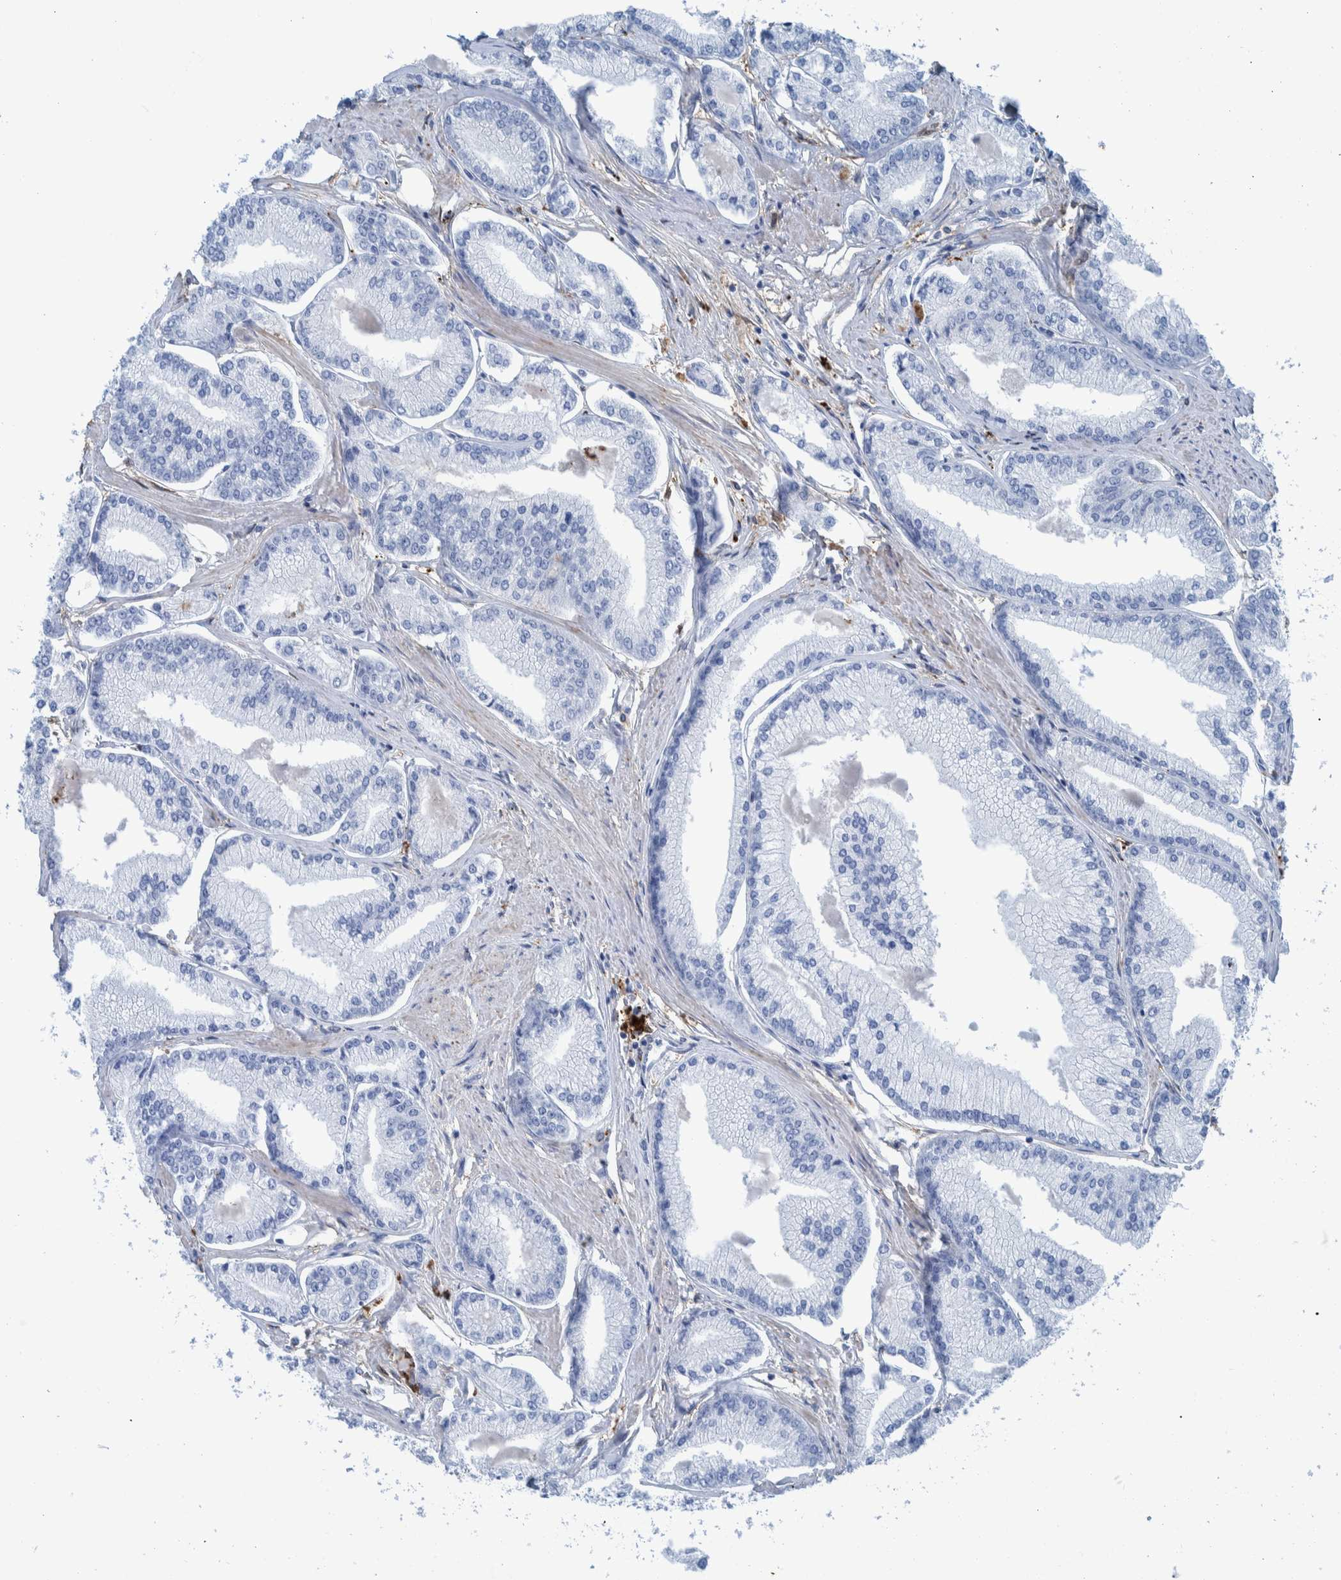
{"staining": {"intensity": "negative", "quantity": "none", "location": "none"}, "tissue": "prostate cancer", "cell_type": "Tumor cells", "image_type": "cancer", "snomed": [{"axis": "morphology", "description": "Adenocarcinoma, Low grade"}, {"axis": "topography", "description": "Prostate"}], "caption": "Tumor cells show no significant protein positivity in prostate cancer. (DAB (3,3'-diaminobenzidine) immunohistochemistry (IHC) with hematoxylin counter stain).", "gene": "IDO1", "patient": {"sex": "male", "age": 52}}